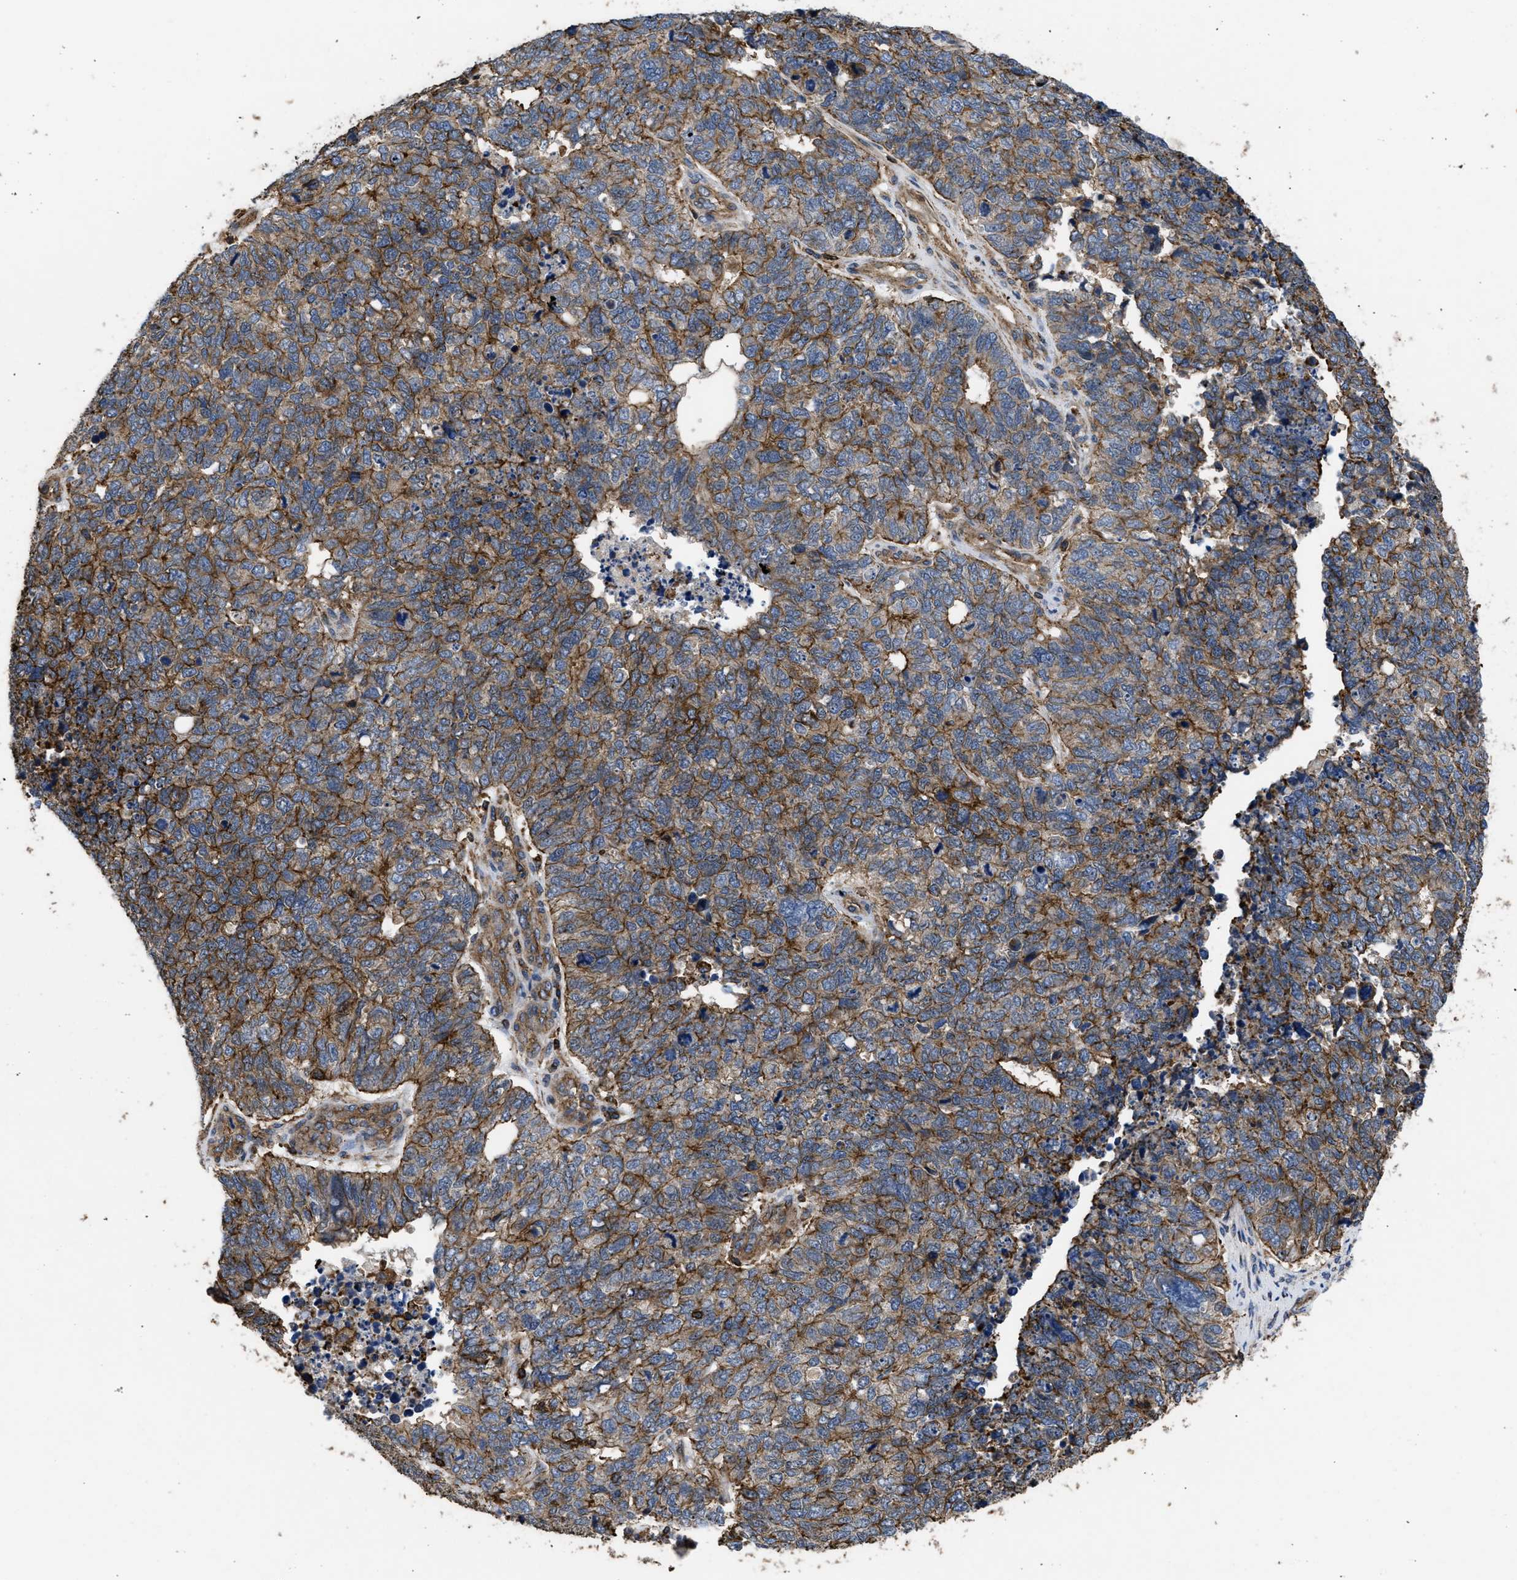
{"staining": {"intensity": "moderate", "quantity": ">75%", "location": "cytoplasmic/membranous"}, "tissue": "cervical cancer", "cell_type": "Tumor cells", "image_type": "cancer", "snomed": [{"axis": "morphology", "description": "Squamous cell carcinoma, NOS"}, {"axis": "topography", "description": "Cervix"}], "caption": "Squamous cell carcinoma (cervical) tissue exhibits moderate cytoplasmic/membranous positivity in about >75% of tumor cells, visualized by immunohistochemistry.", "gene": "SCUBE2", "patient": {"sex": "female", "age": 63}}